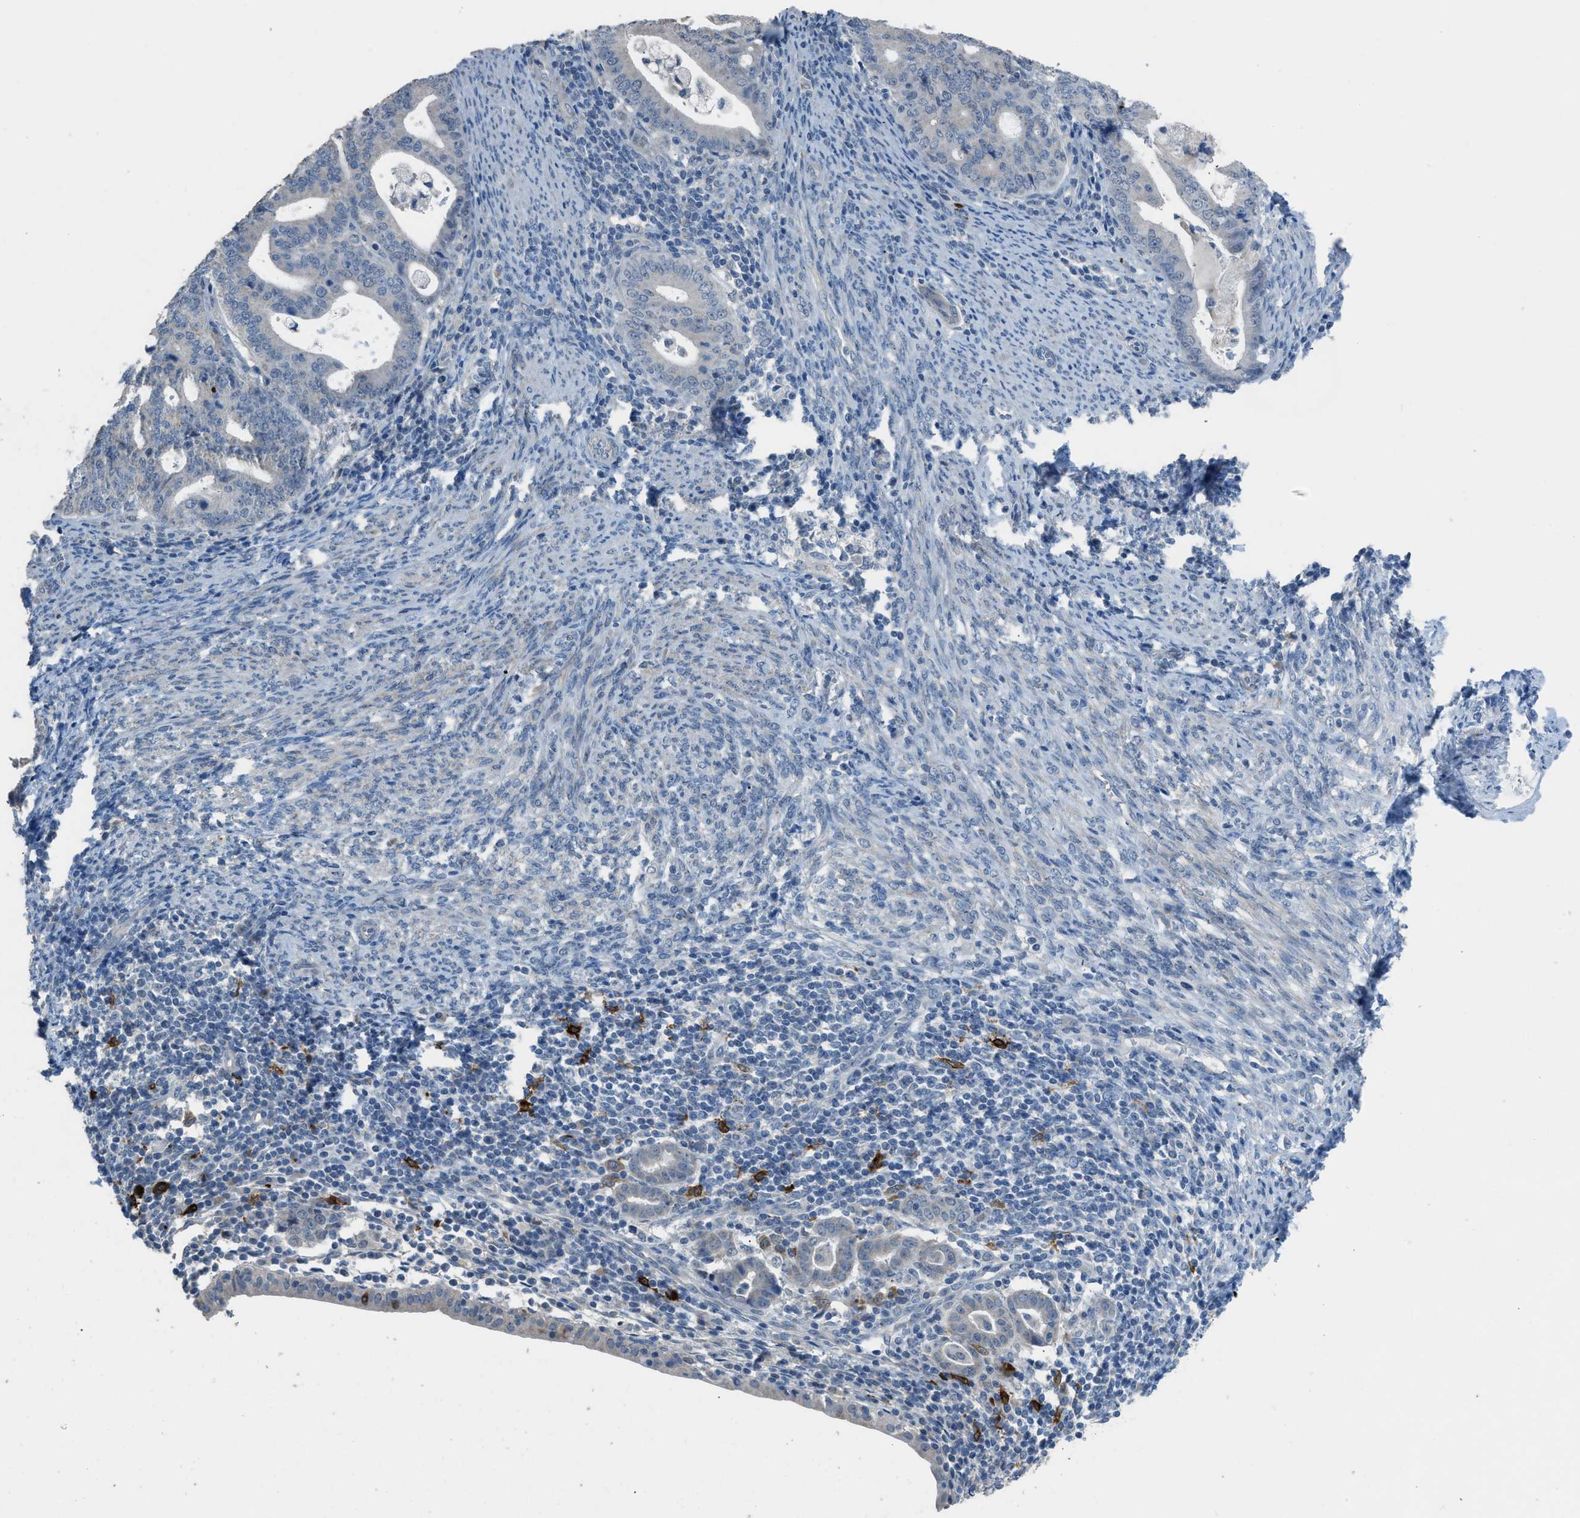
{"staining": {"intensity": "negative", "quantity": "none", "location": "none"}, "tissue": "endometrial cancer", "cell_type": "Tumor cells", "image_type": "cancer", "snomed": [{"axis": "morphology", "description": "Adenocarcinoma, NOS"}, {"axis": "topography", "description": "Uterus"}], "caption": "Immunohistochemistry (IHC) micrograph of endometrial adenocarcinoma stained for a protein (brown), which reveals no expression in tumor cells.", "gene": "TIMD4", "patient": {"sex": "female", "age": 83}}